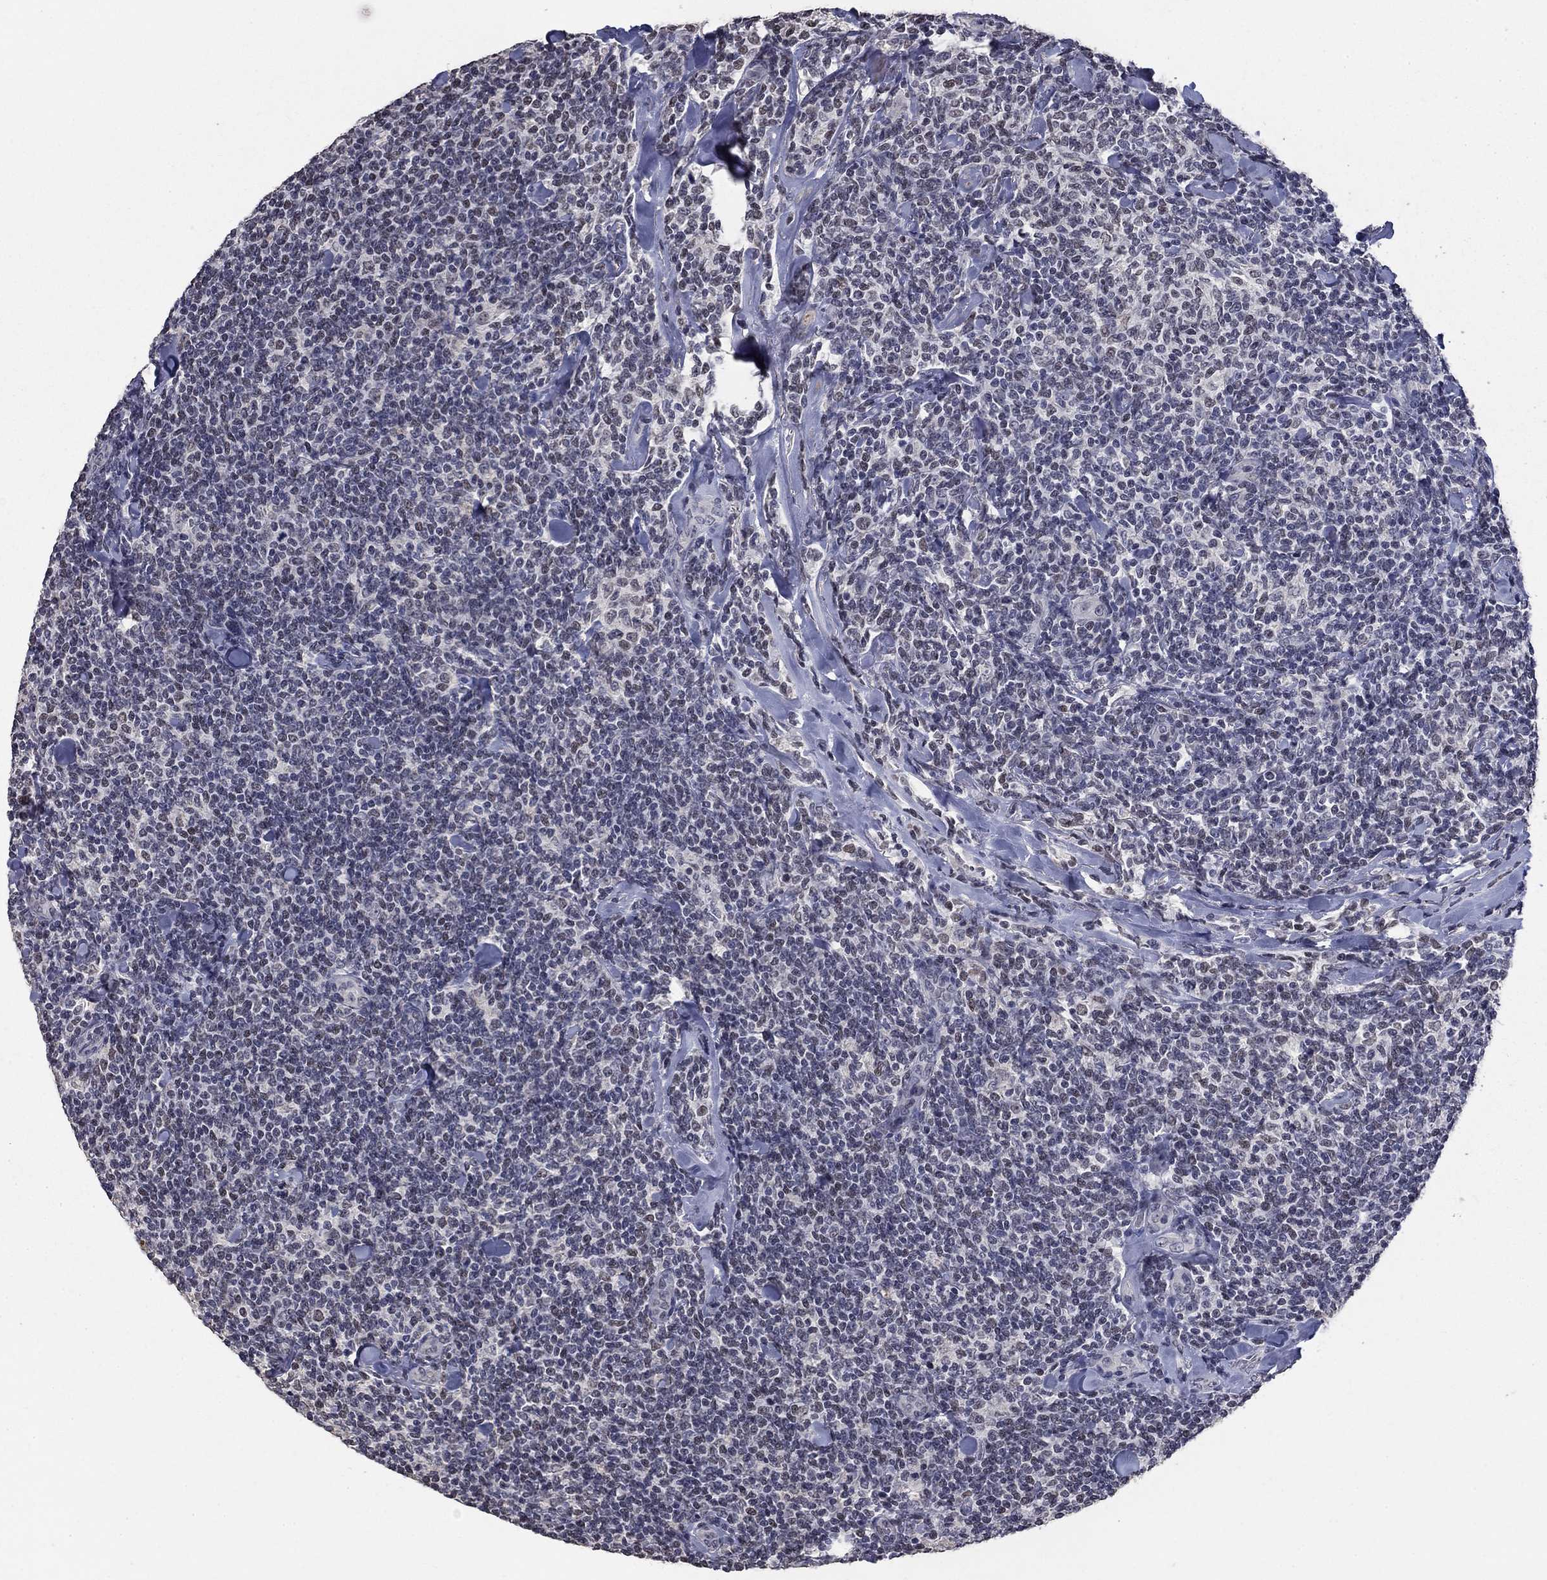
{"staining": {"intensity": "negative", "quantity": "none", "location": "none"}, "tissue": "lymphoma", "cell_type": "Tumor cells", "image_type": "cancer", "snomed": [{"axis": "morphology", "description": "Malignant lymphoma, non-Hodgkin's type, Low grade"}, {"axis": "topography", "description": "Lymph node"}], "caption": "Immunohistochemistry image of malignant lymphoma, non-Hodgkin's type (low-grade) stained for a protein (brown), which reveals no staining in tumor cells. (DAB IHC with hematoxylin counter stain).", "gene": "SPATA33", "patient": {"sex": "female", "age": 56}}